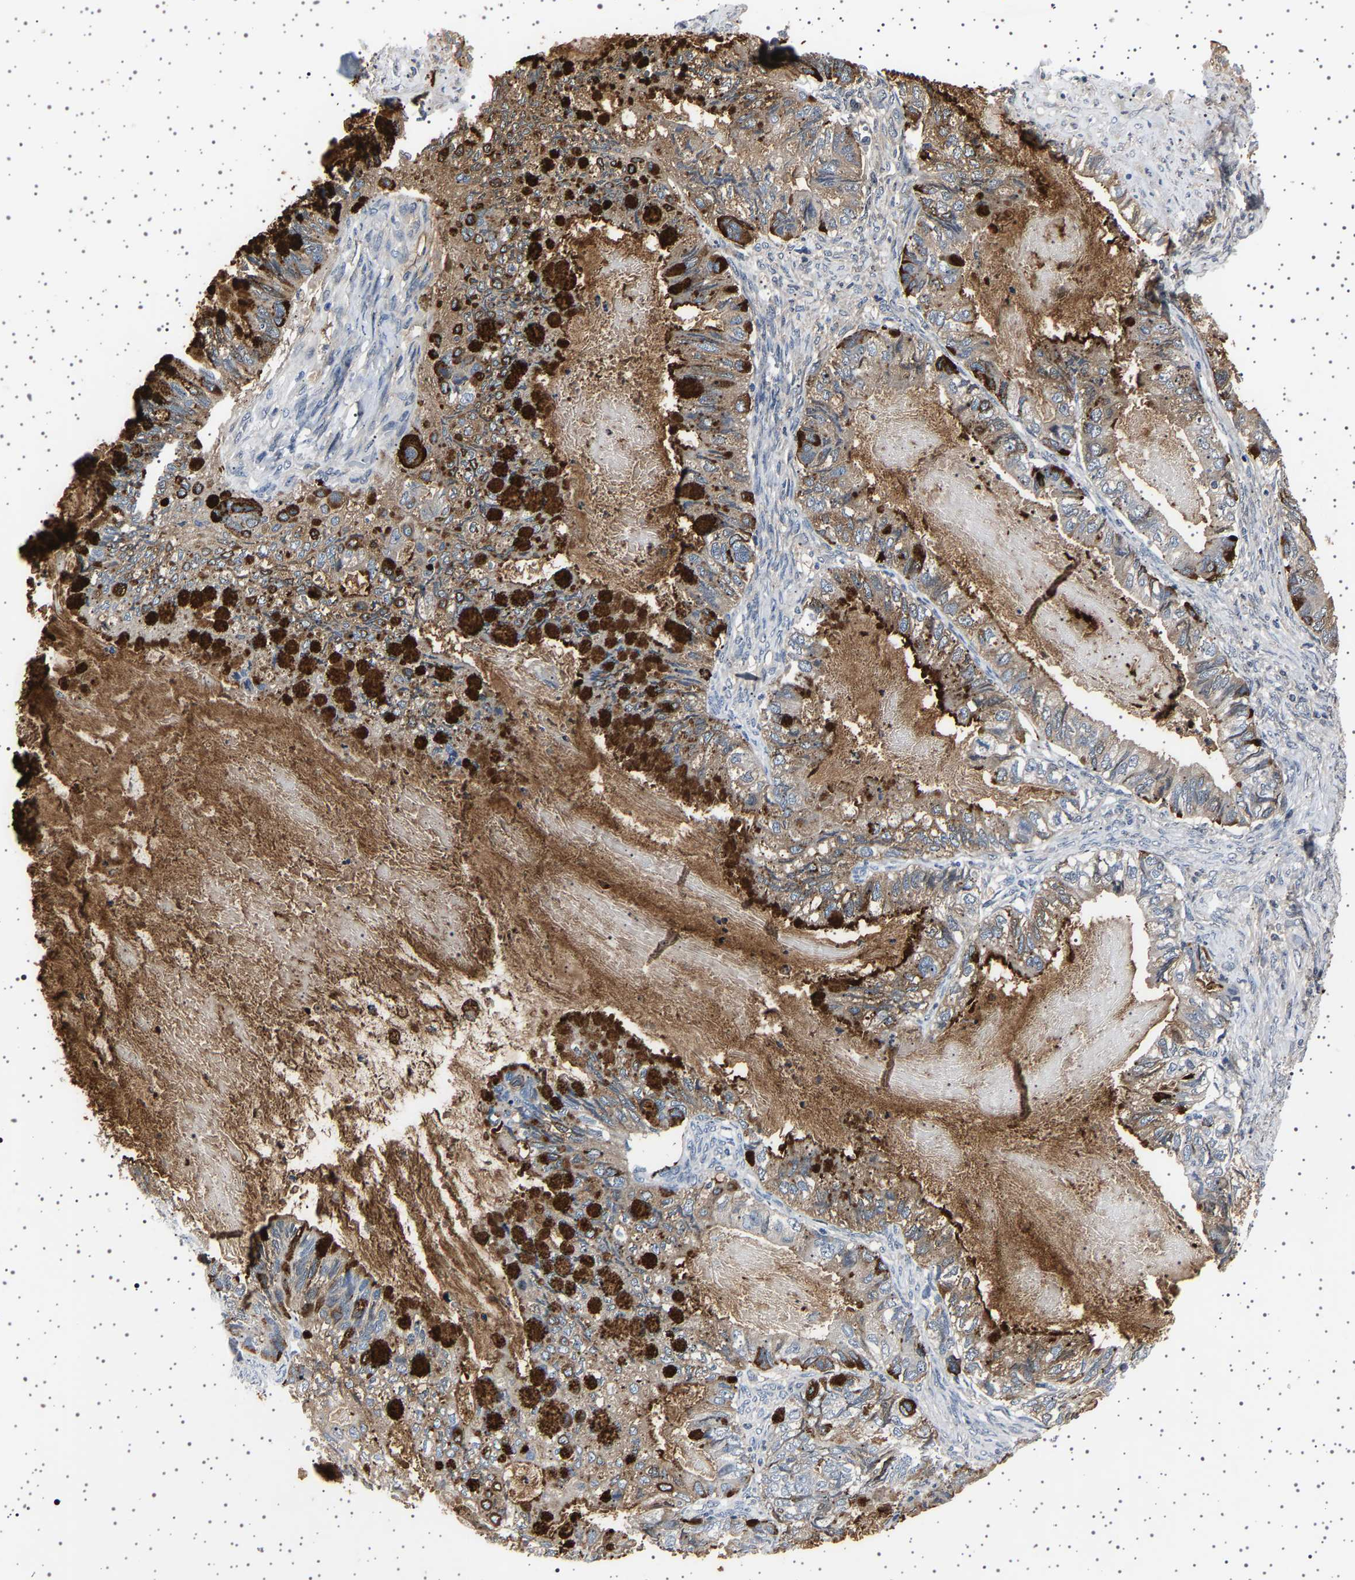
{"staining": {"intensity": "strong", "quantity": "25%-75%", "location": "cytoplasmic/membranous"}, "tissue": "ovarian cancer", "cell_type": "Tumor cells", "image_type": "cancer", "snomed": [{"axis": "morphology", "description": "Cystadenocarcinoma, mucinous, NOS"}, {"axis": "topography", "description": "Ovary"}], "caption": "Protein expression analysis of ovarian cancer (mucinous cystadenocarcinoma) displays strong cytoplasmic/membranous expression in about 25%-75% of tumor cells. (DAB IHC, brown staining for protein, blue staining for nuclei).", "gene": "TFF3", "patient": {"sex": "female", "age": 80}}